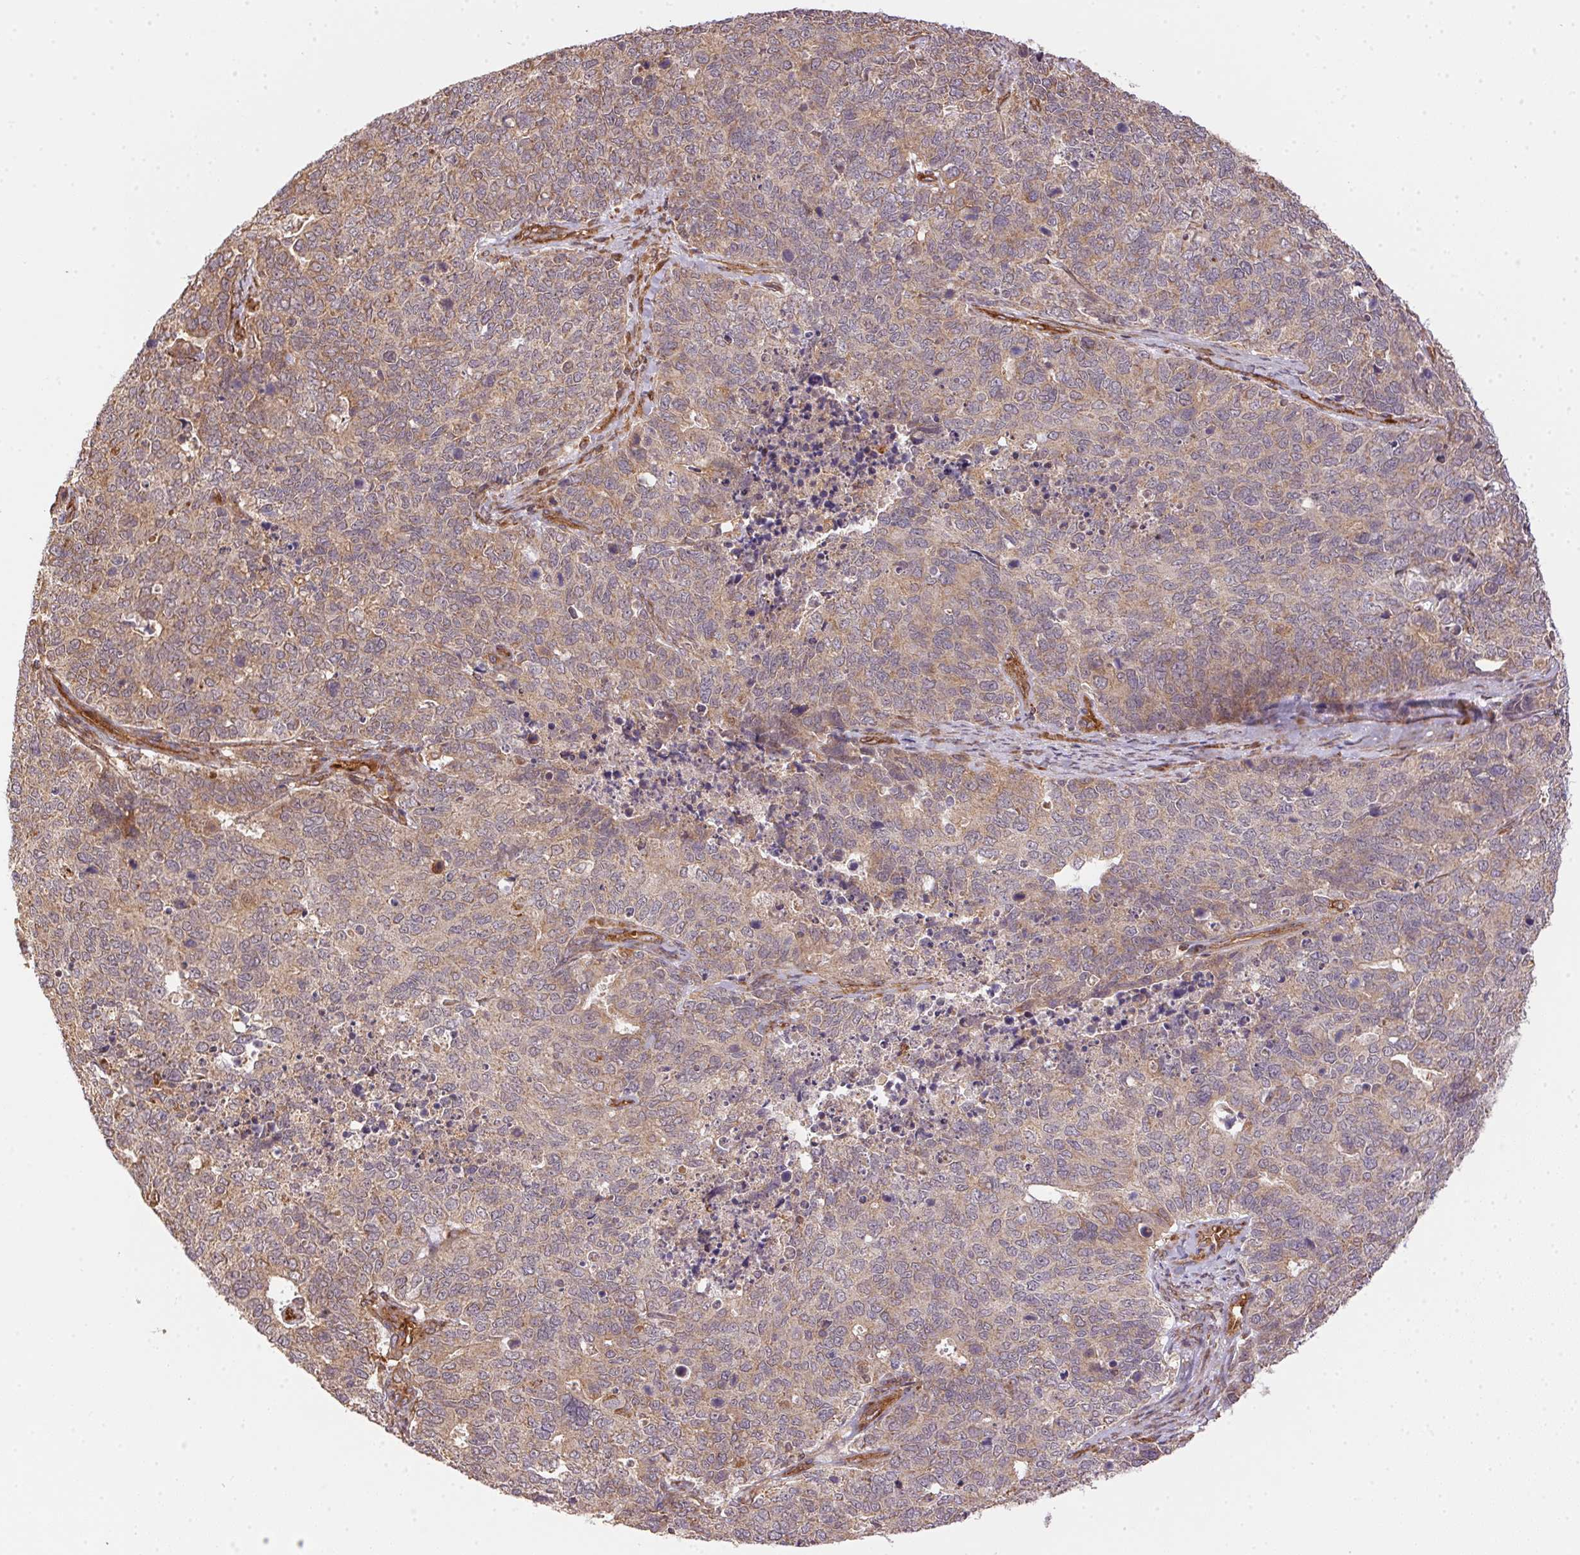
{"staining": {"intensity": "weak", "quantity": "25%-75%", "location": "cytoplasmic/membranous"}, "tissue": "cervical cancer", "cell_type": "Tumor cells", "image_type": "cancer", "snomed": [{"axis": "morphology", "description": "Adenocarcinoma, NOS"}, {"axis": "topography", "description": "Cervix"}], "caption": "Weak cytoplasmic/membranous protein staining is appreciated in approximately 25%-75% of tumor cells in cervical adenocarcinoma. (Stains: DAB in brown, nuclei in blue, Microscopy: brightfield microscopy at high magnification).", "gene": "USE1", "patient": {"sex": "female", "age": 63}}